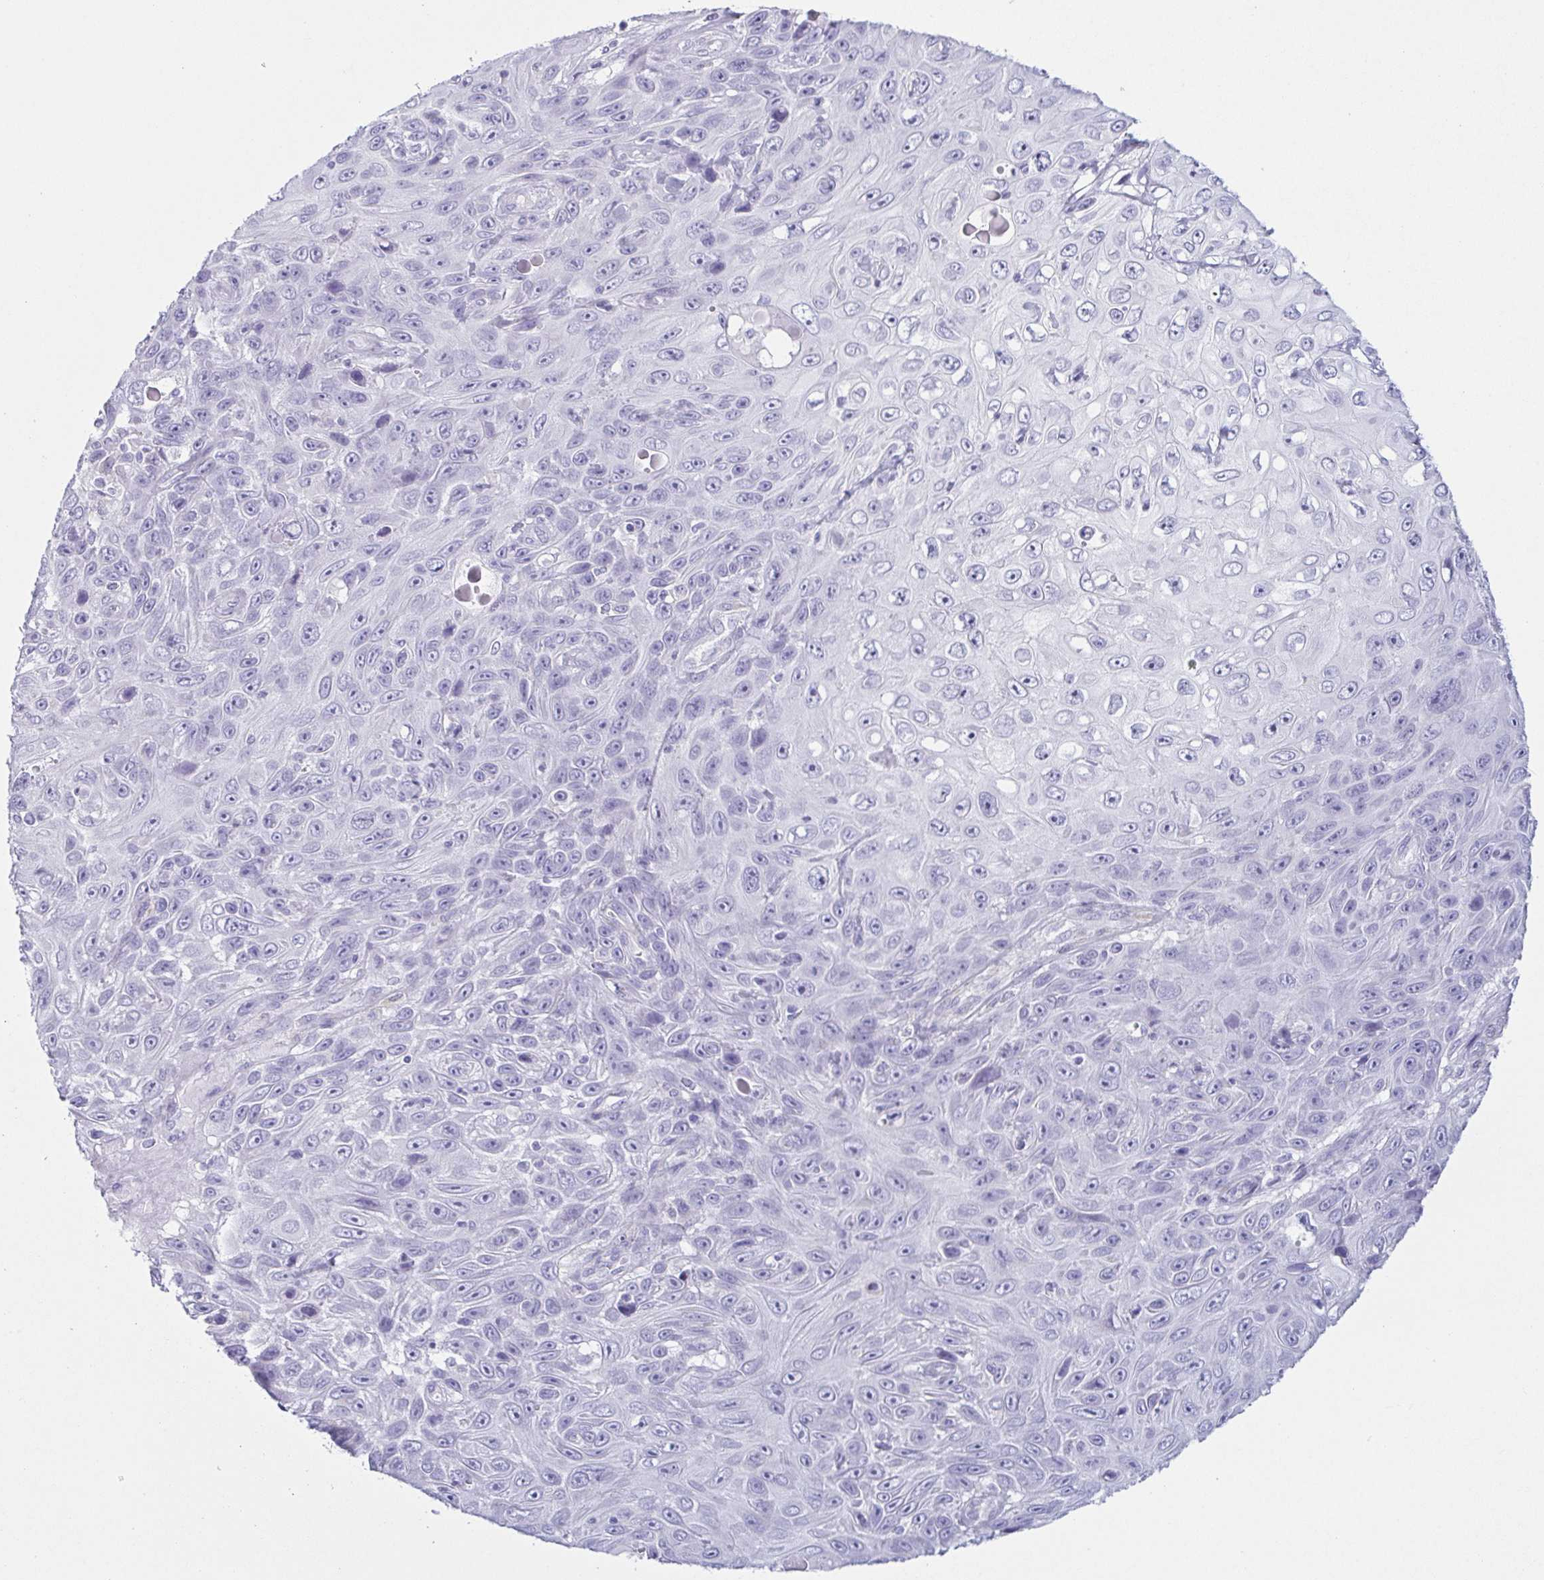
{"staining": {"intensity": "negative", "quantity": "none", "location": "none"}, "tissue": "skin cancer", "cell_type": "Tumor cells", "image_type": "cancer", "snomed": [{"axis": "morphology", "description": "Squamous cell carcinoma, NOS"}, {"axis": "topography", "description": "Skin"}], "caption": "A high-resolution photomicrograph shows immunohistochemistry (IHC) staining of skin squamous cell carcinoma, which reveals no significant staining in tumor cells.", "gene": "PRR27", "patient": {"sex": "male", "age": 82}}